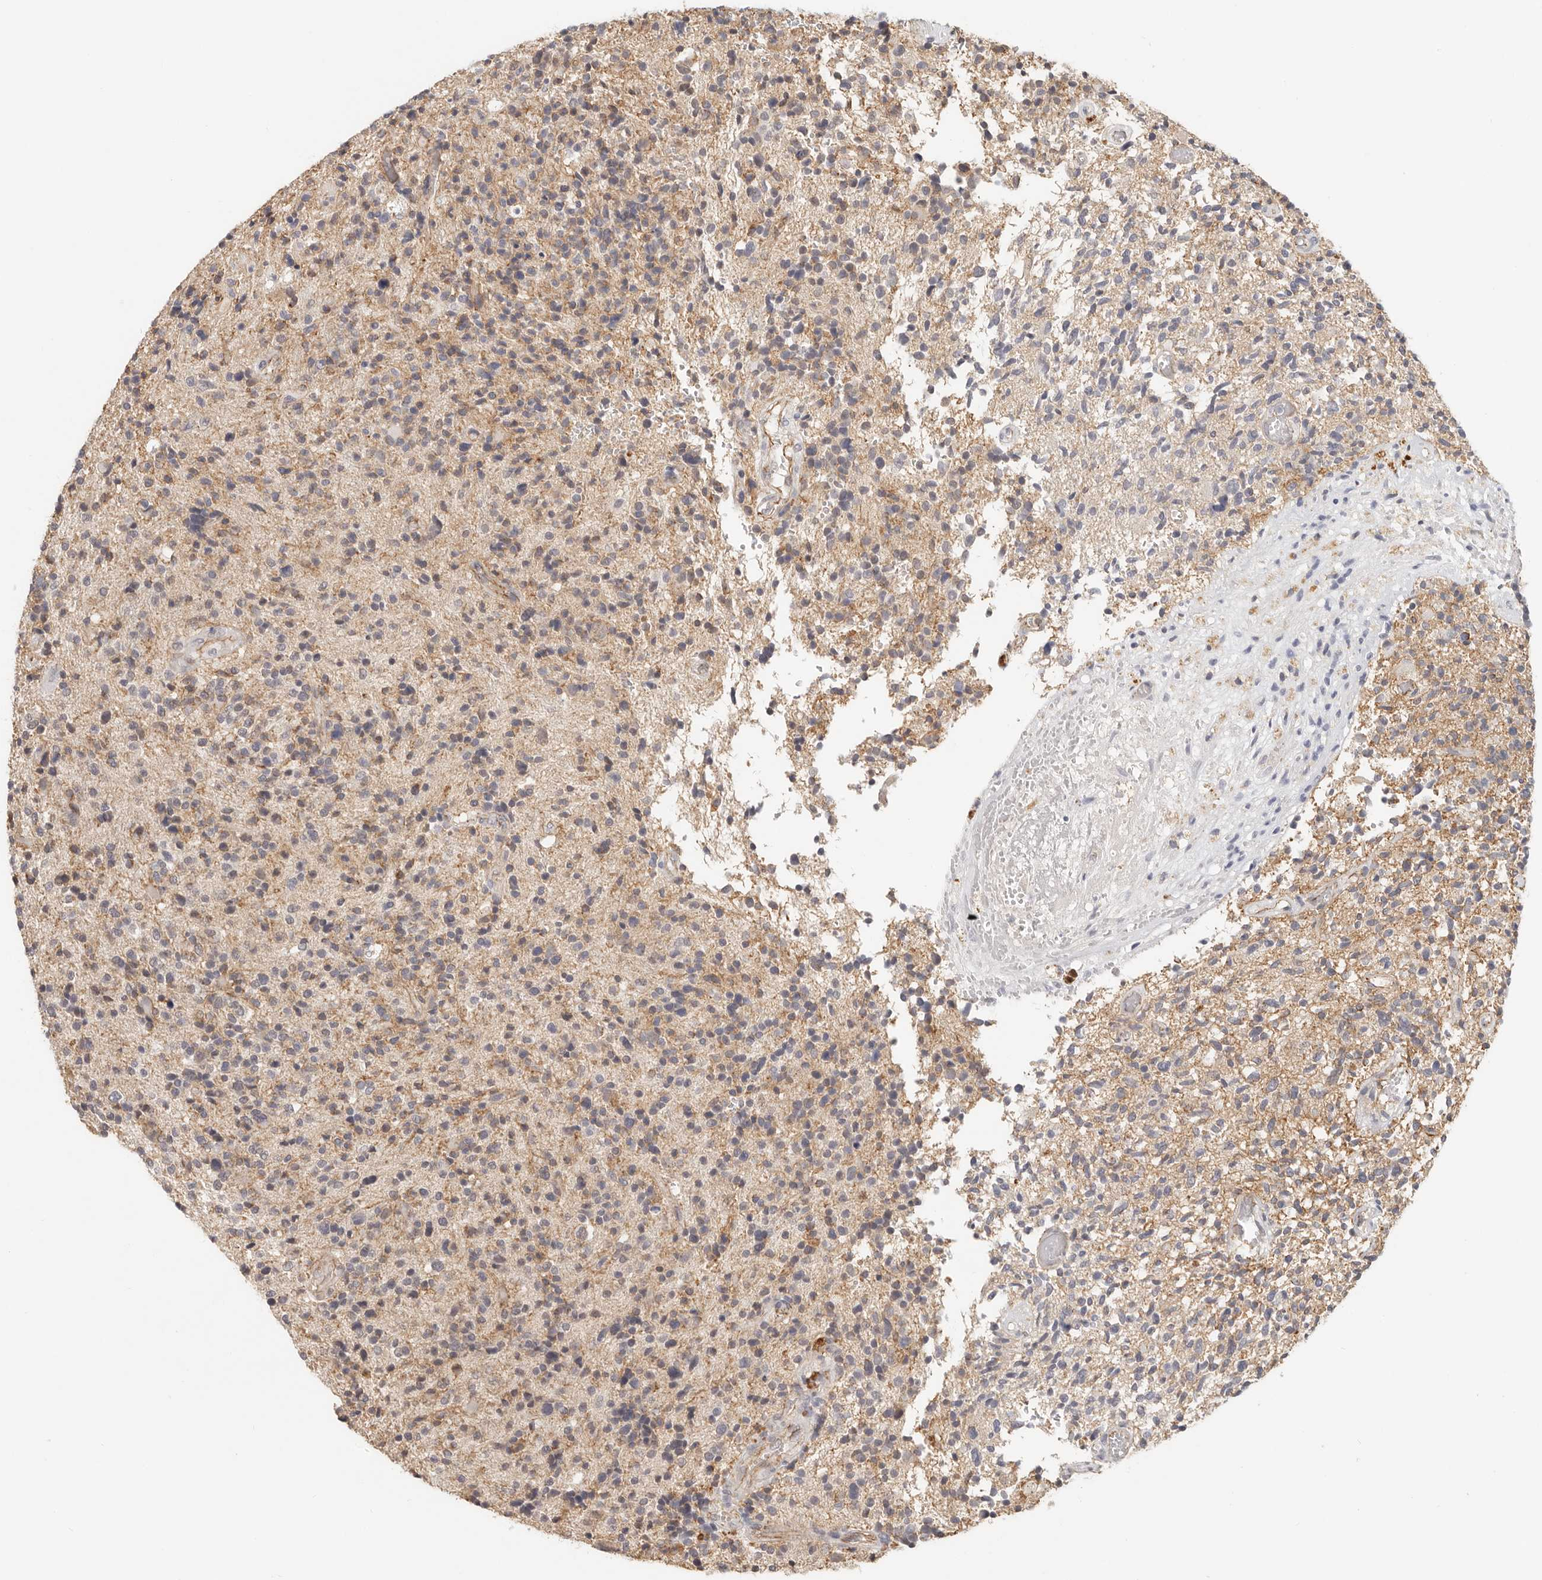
{"staining": {"intensity": "negative", "quantity": "none", "location": "none"}, "tissue": "glioma", "cell_type": "Tumor cells", "image_type": "cancer", "snomed": [{"axis": "morphology", "description": "Glioma, malignant, High grade"}, {"axis": "topography", "description": "Brain"}], "caption": "Glioma stained for a protein using immunohistochemistry exhibits no positivity tumor cells.", "gene": "ANXA9", "patient": {"sex": "male", "age": 72}}